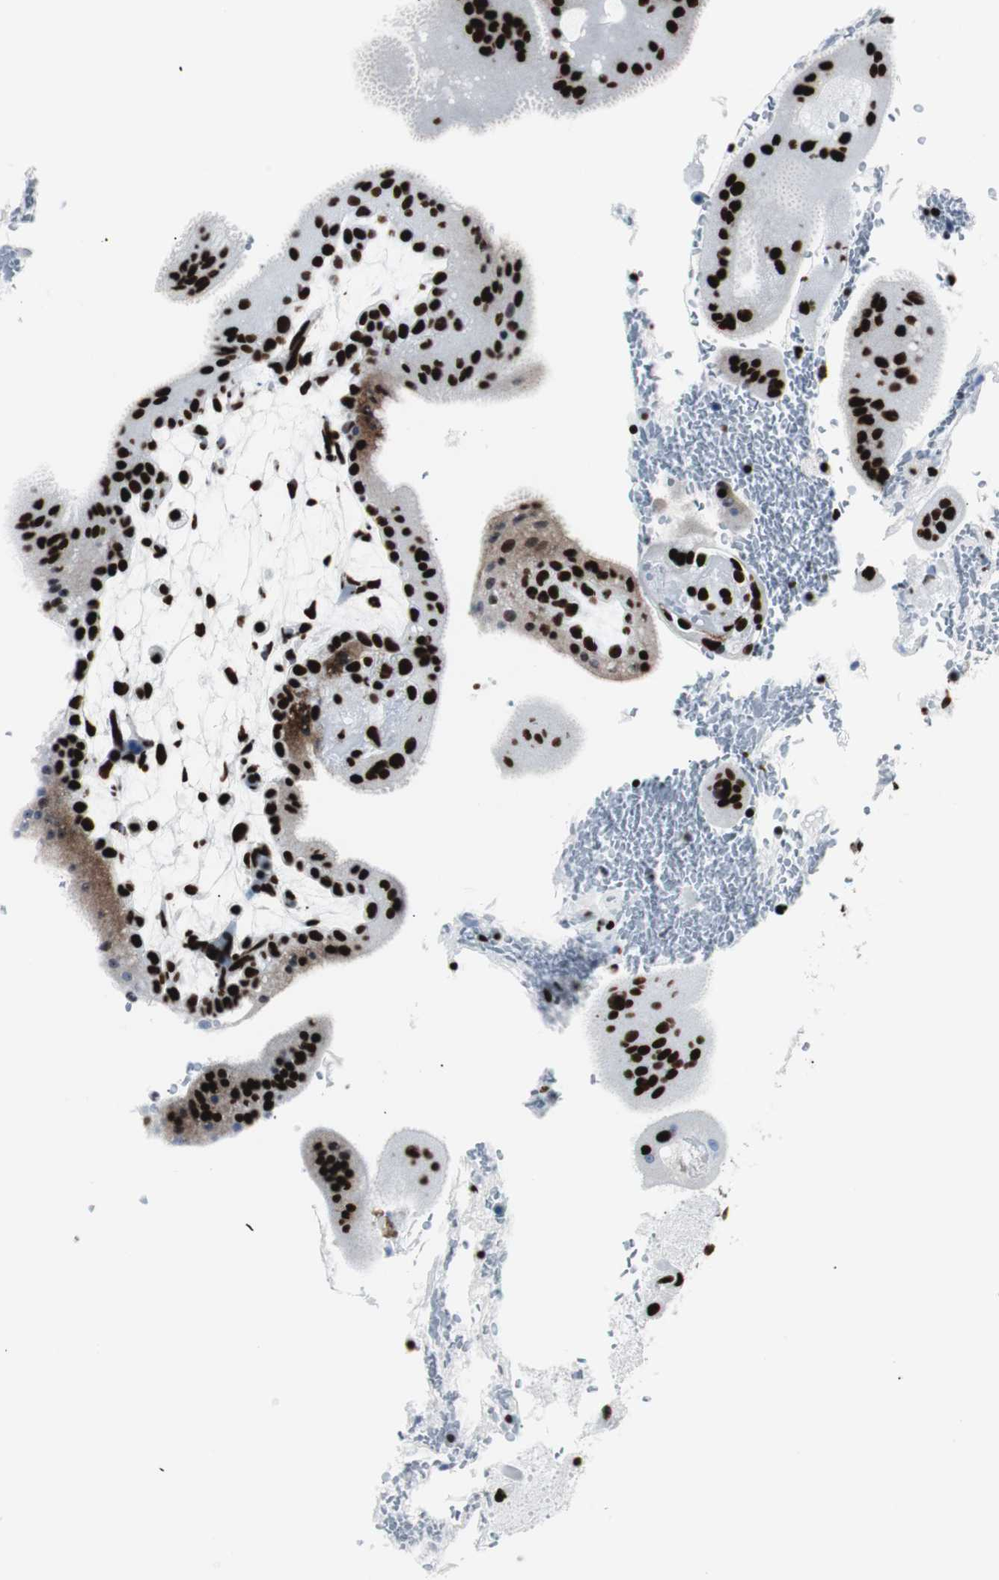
{"staining": {"intensity": "strong", "quantity": ">75%", "location": "nuclear"}, "tissue": "placenta", "cell_type": "Decidual cells", "image_type": "normal", "snomed": [{"axis": "morphology", "description": "Normal tissue, NOS"}, {"axis": "topography", "description": "Placenta"}], "caption": "Placenta stained with immunohistochemistry (IHC) demonstrates strong nuclear expression in about >75% of decidual cells. (IHC, brightfield microscopy, high magnification).", "gene": "NCL", "patient": {"sex": "female", "age": 35}}